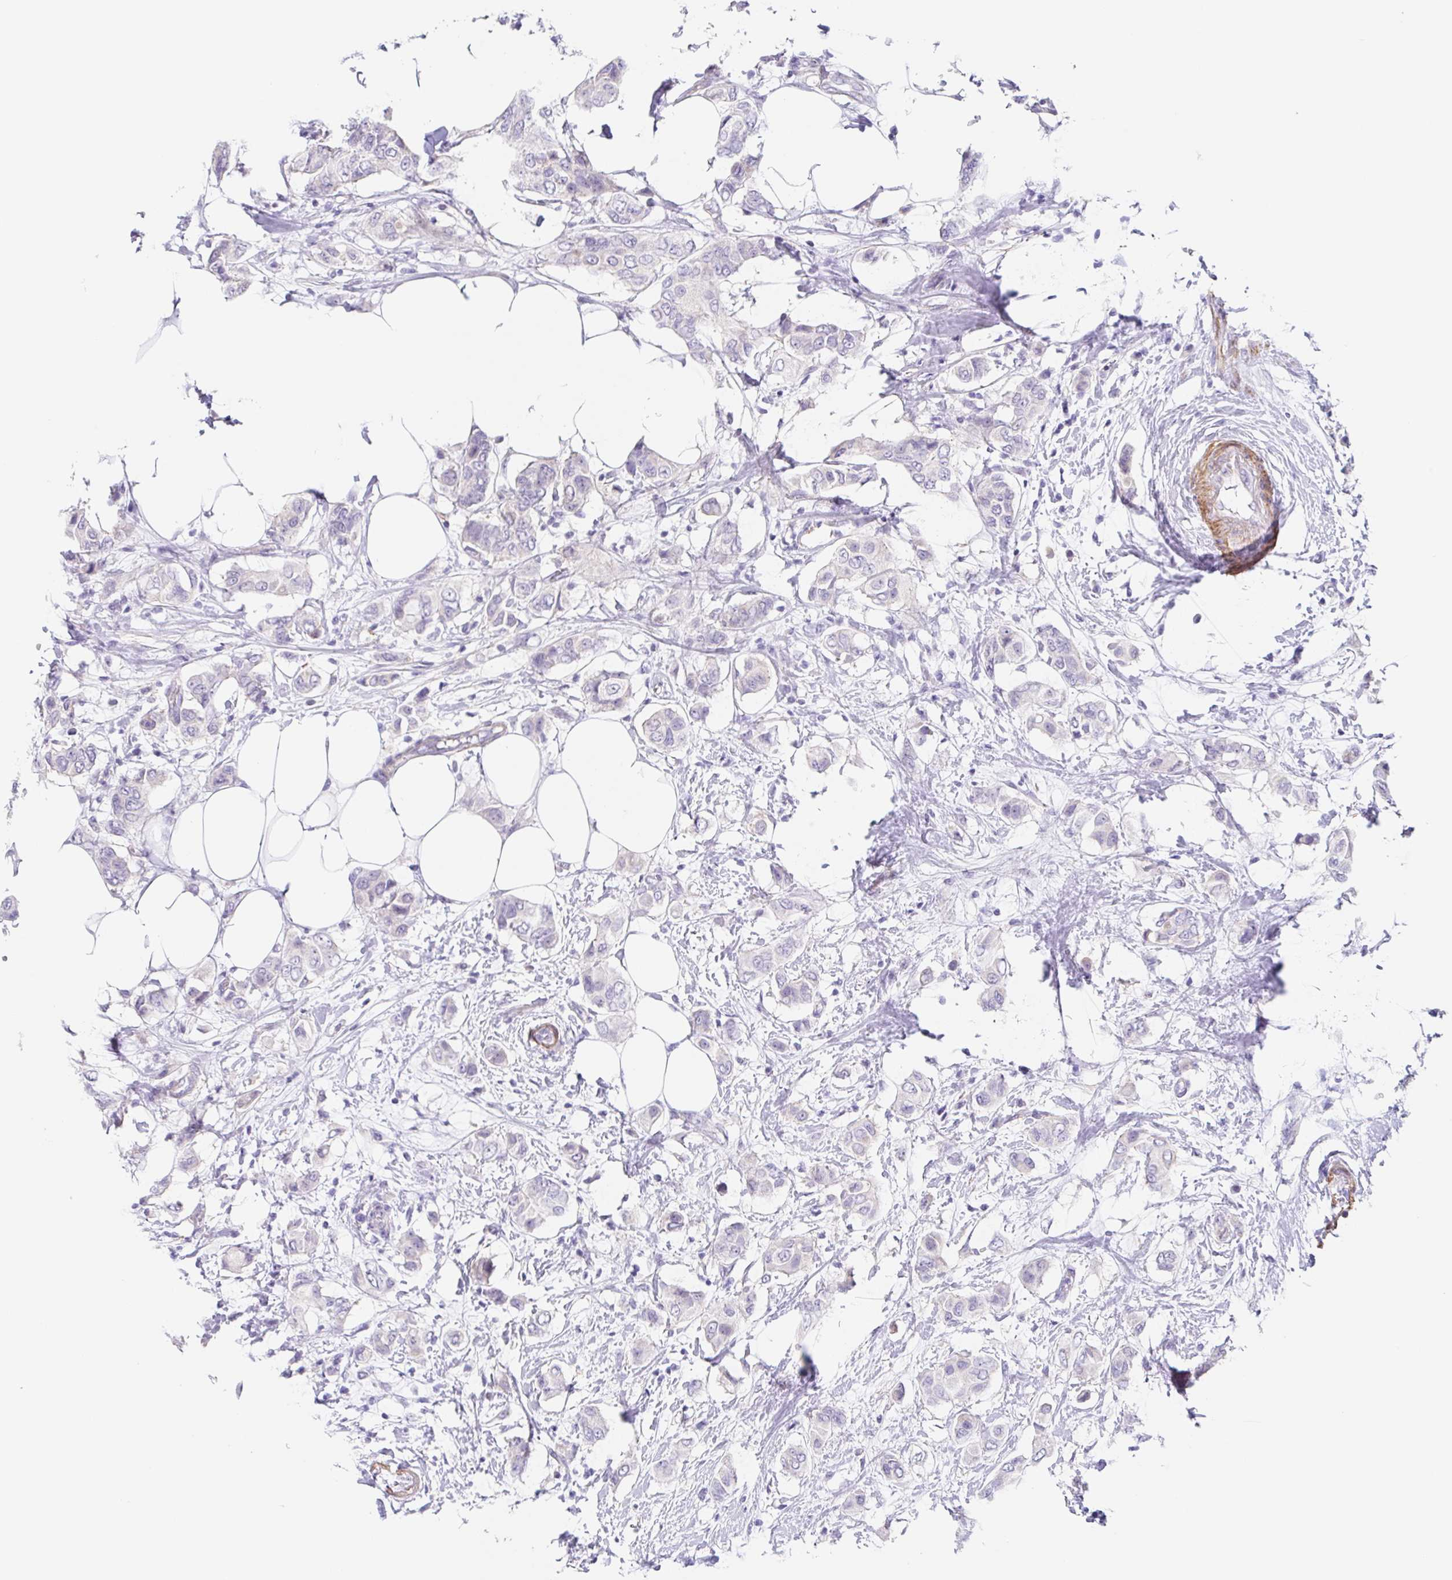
{"staining": {"intensity": "negative", "quantity": "none", "location": "none"}, "tissue": "breast cancer", "cell_type": "Tumor cells", "image_type": "cancer", "snomed": [{"axis": "morphology", "description": "Lobular carcinoma"}, {"axis": "topography", "description": "Breast"}], "caption": "DAB immunohistochemical staining of human breast cancer exhibits no significant expression in tumor cells.", "gene": "DCAF17", "patient": {"sex": "female", "age": 51}}